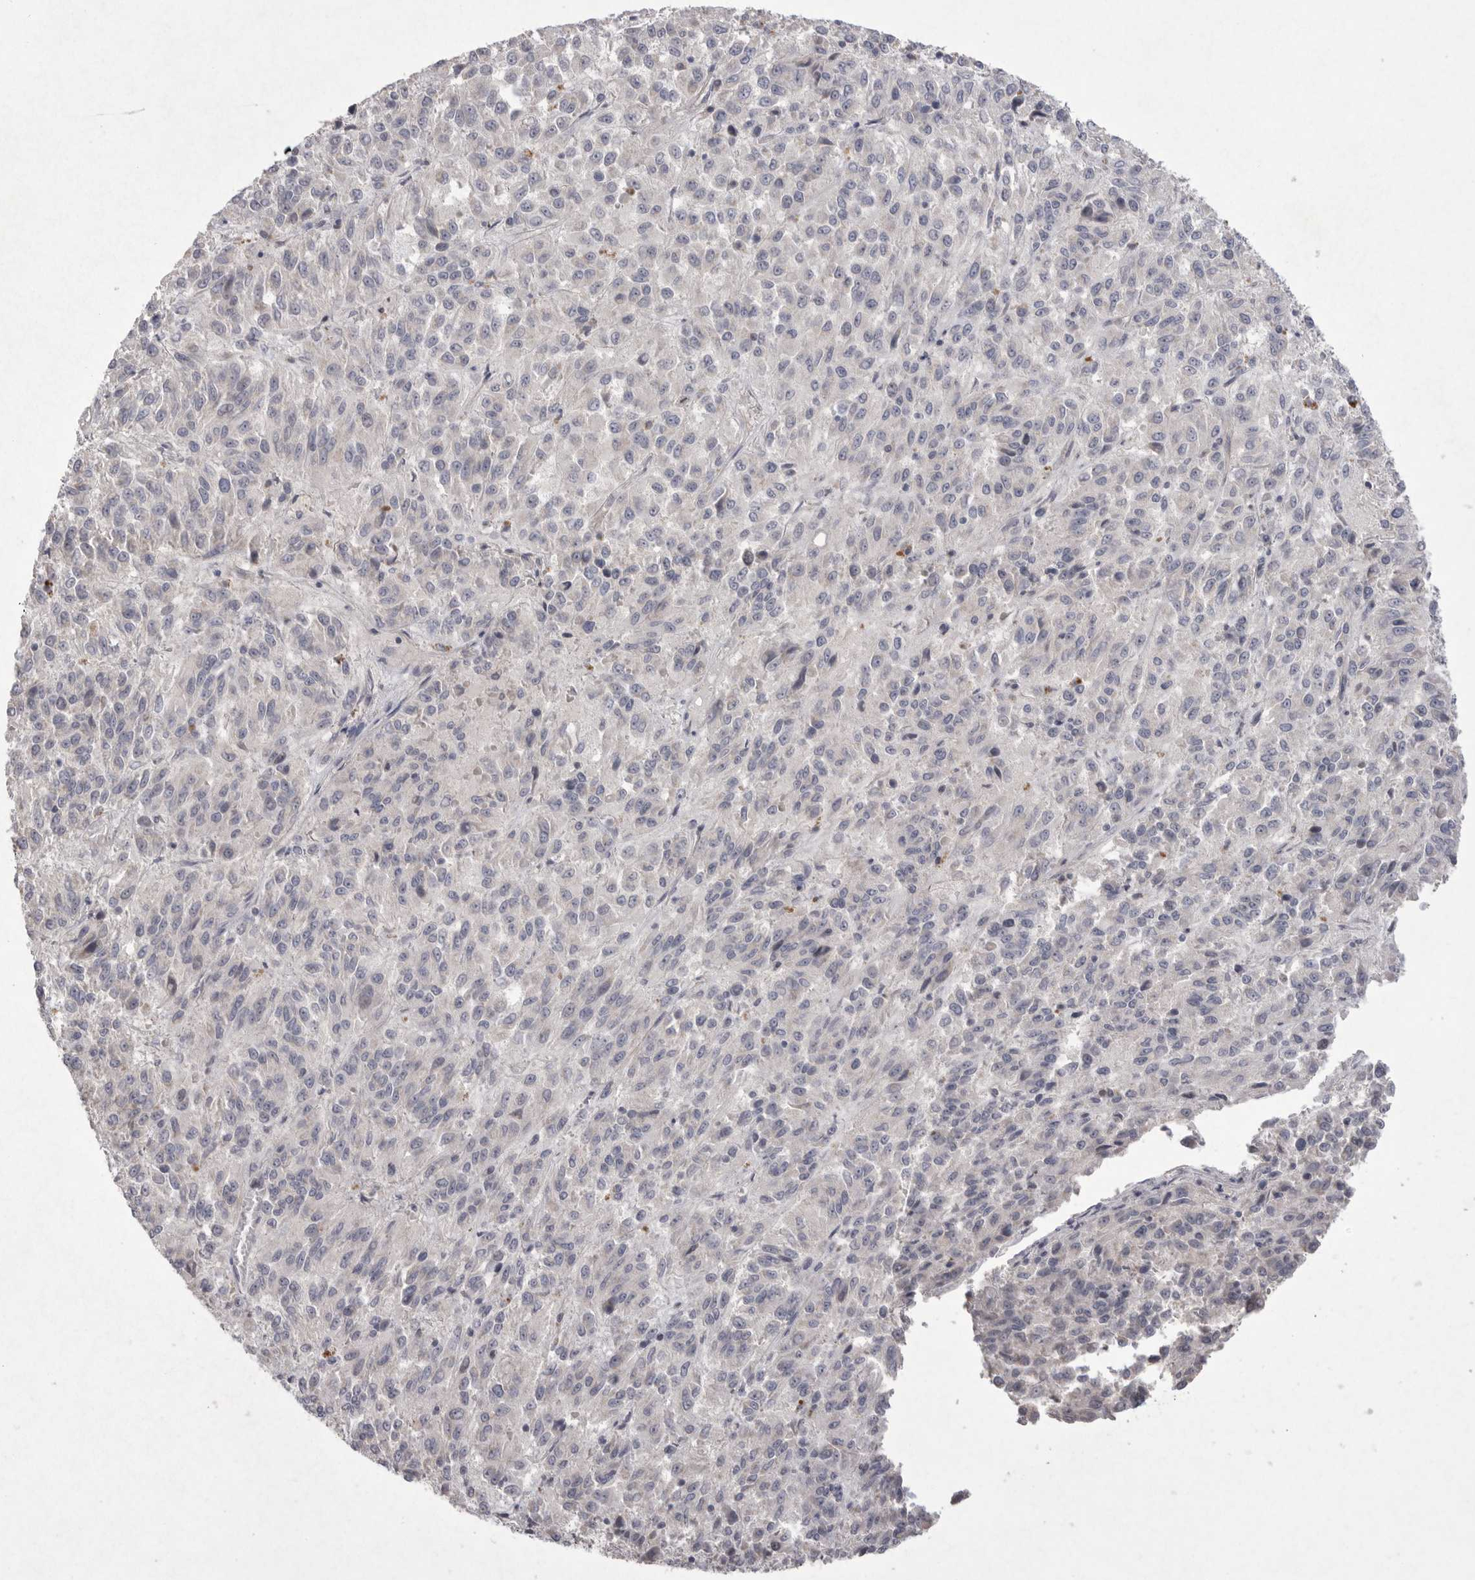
{"staining": {"intensity": "negative", "quantity": "none", "location": "none"}, "tissue": "melanoma", "cell_type": "Tumor cells", "image_type": "cancer", "snomed": [{"axis": "morphology", "description": "Malignant melanoma, Metastatic site"}, {"axis": "topography", "description": "Lung"}], "caption": "An immunohistochemistry (IHC) histopathology image of malignant melanoma (metastatic site) is shown. There is no staining in tumor cells of malignant melanoma (metastatic site).", "gene": "VANGL2", "patient": {"sex": "male", "age": 64}}